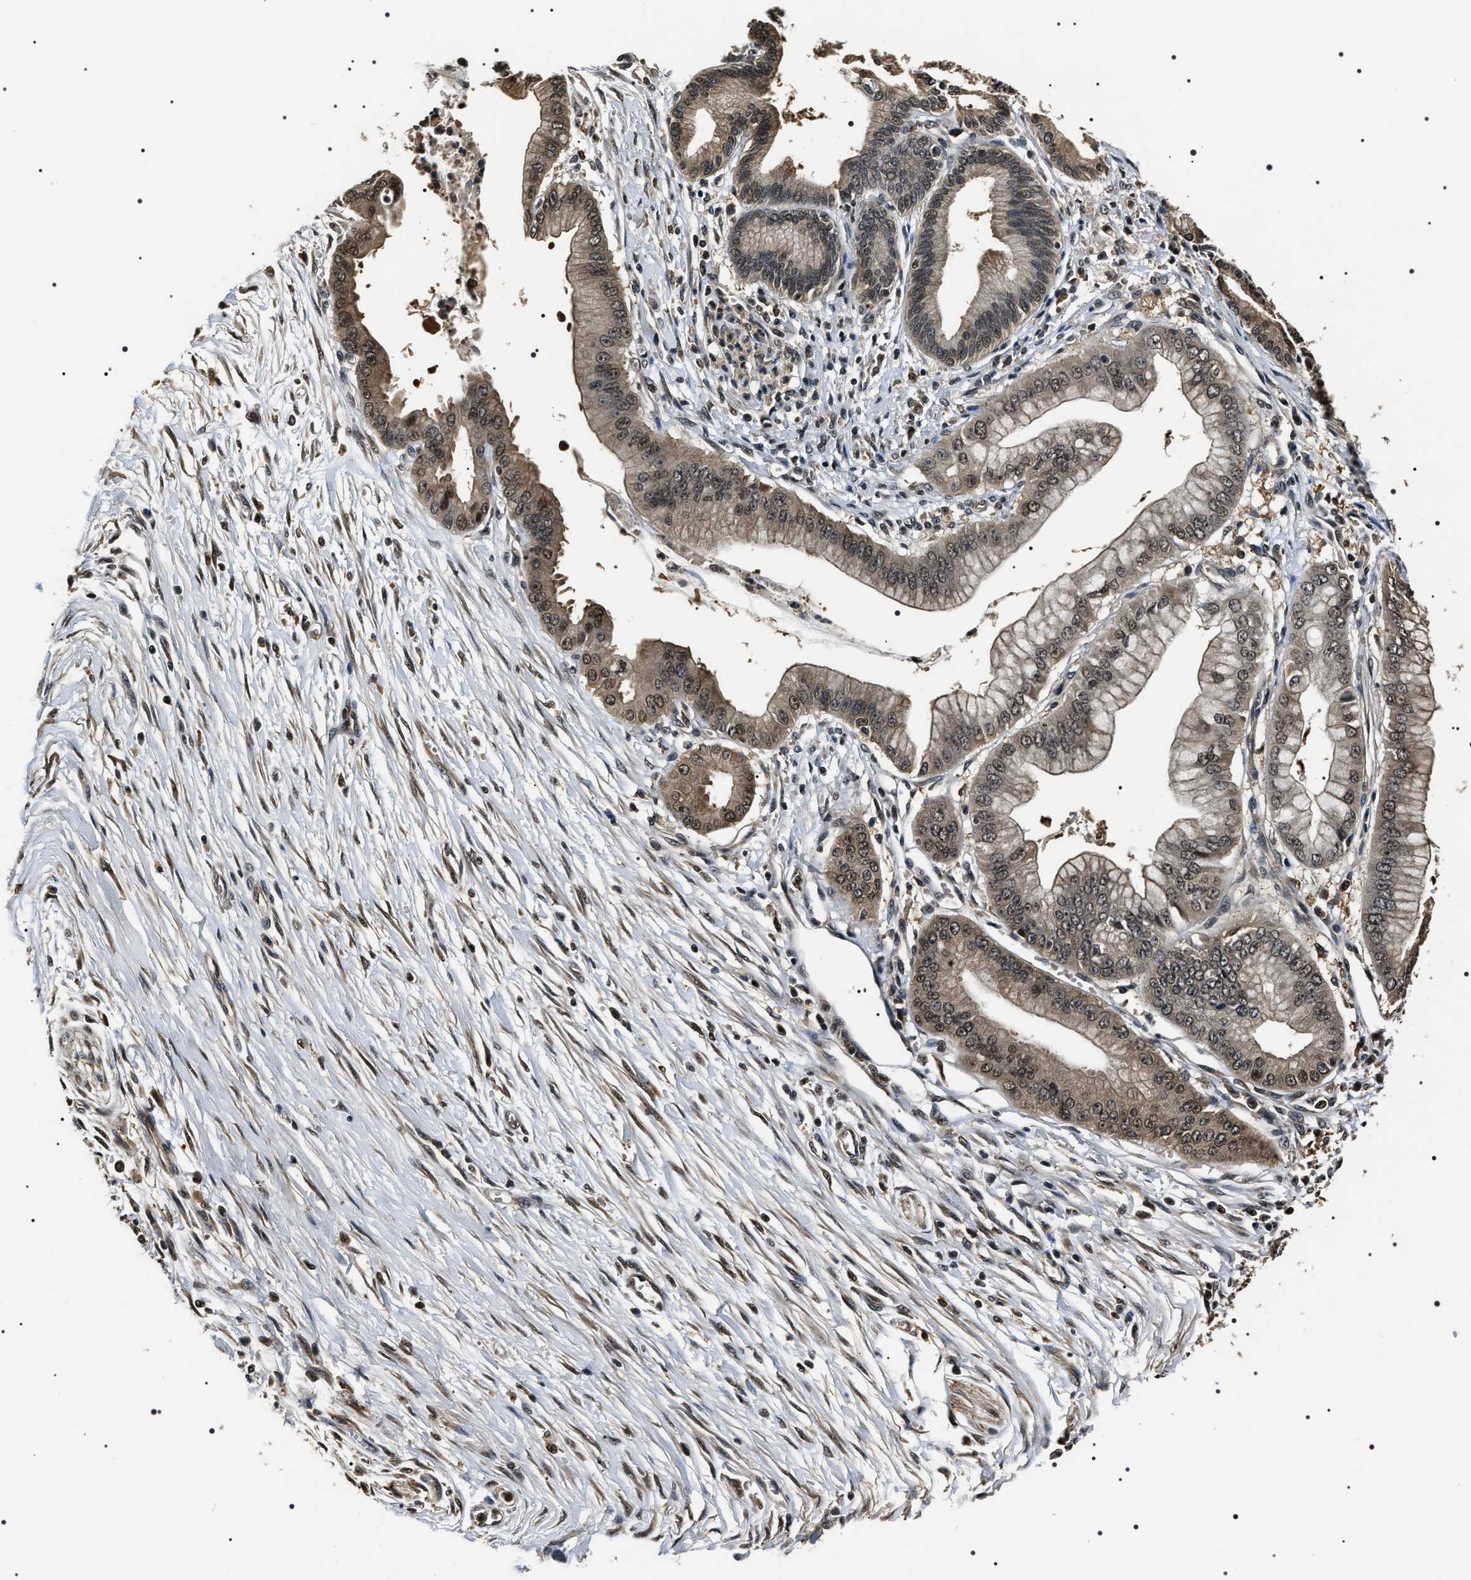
{"staining": {"intensity": "moderate", "quantity": "25%-75%", "location": "cytoplasmic/membranous,nuclear"}, "tissue": "pancreatic cancer", "cell_type": "Tumor cells", "image_type": "cancer", "snomed": [{"axis": "morphology", "description": "Adenocarcinoma, NOS"}, {"axis": "topography", "description": "Pancreas"}], "caption": "Immunohistochemical staining of human adenocarcinoma (pancreatic) shows medium levels of moderate cytoplasmic/membranous and nuclear protein positivity in about 25%-75% of tumor cells.", "gene": "ARHGAP22", "patient": {"sex": "male", "age": 59}}